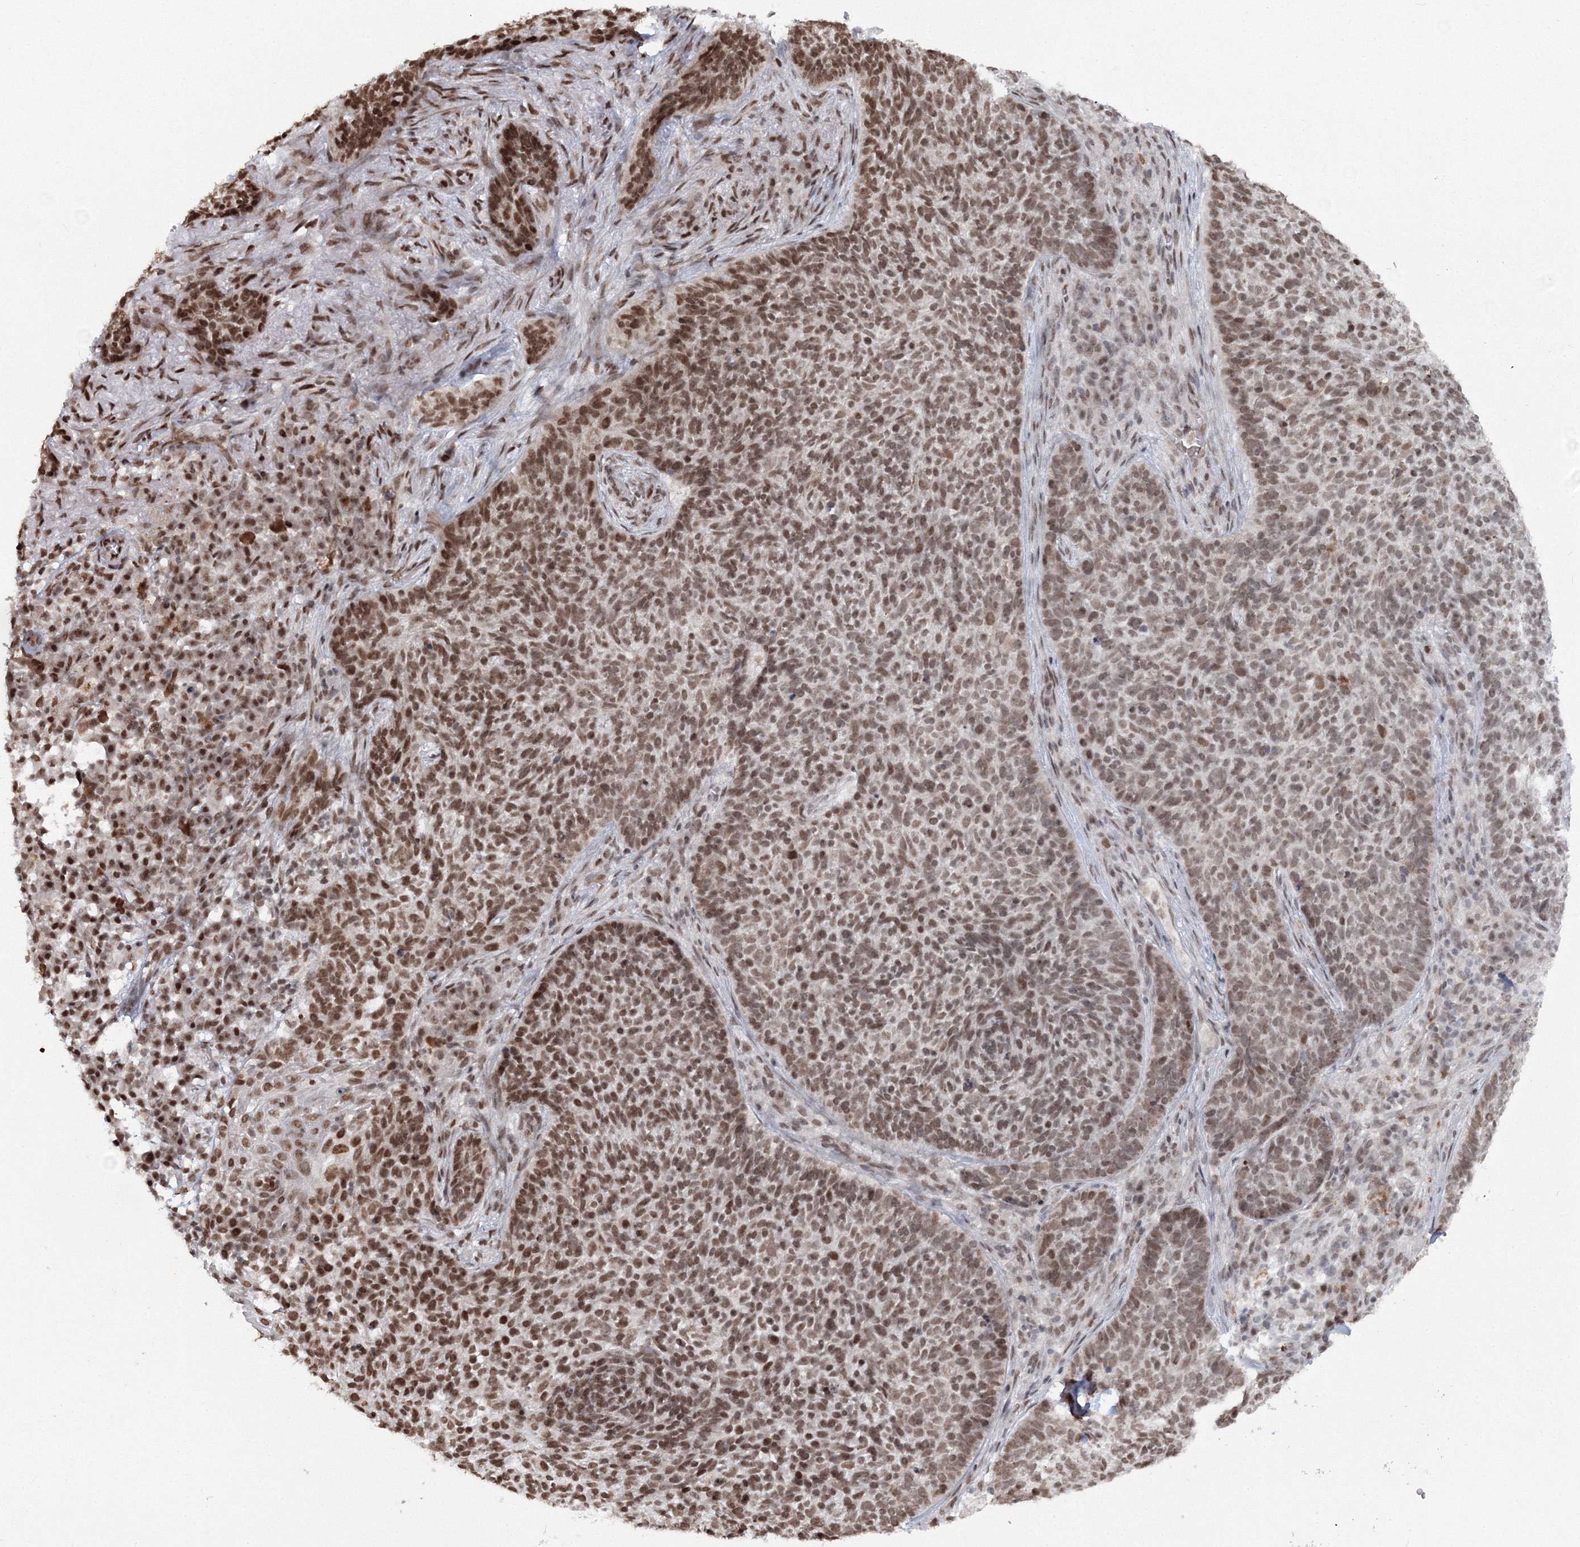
{"staining": {"intensity": "moderate", "quantity": ">75%", "location": "nuclear"}, "tissue": "skin cancer", "cell_type": "Tumor cells", "image_type": "cancer", "snomed": [{"axis": "morphology", "description": "Basal cell carcinoma"}, {"axis": "topography", "description": "Skin"}], "caption": "This is an image of IHC staining of skin cancer (basal cell carcinoma), which shows moderate expression in the nuclear of tumor cells.", "gene": "C3orf33", "patient": {"sex": "male", "age": 85}}